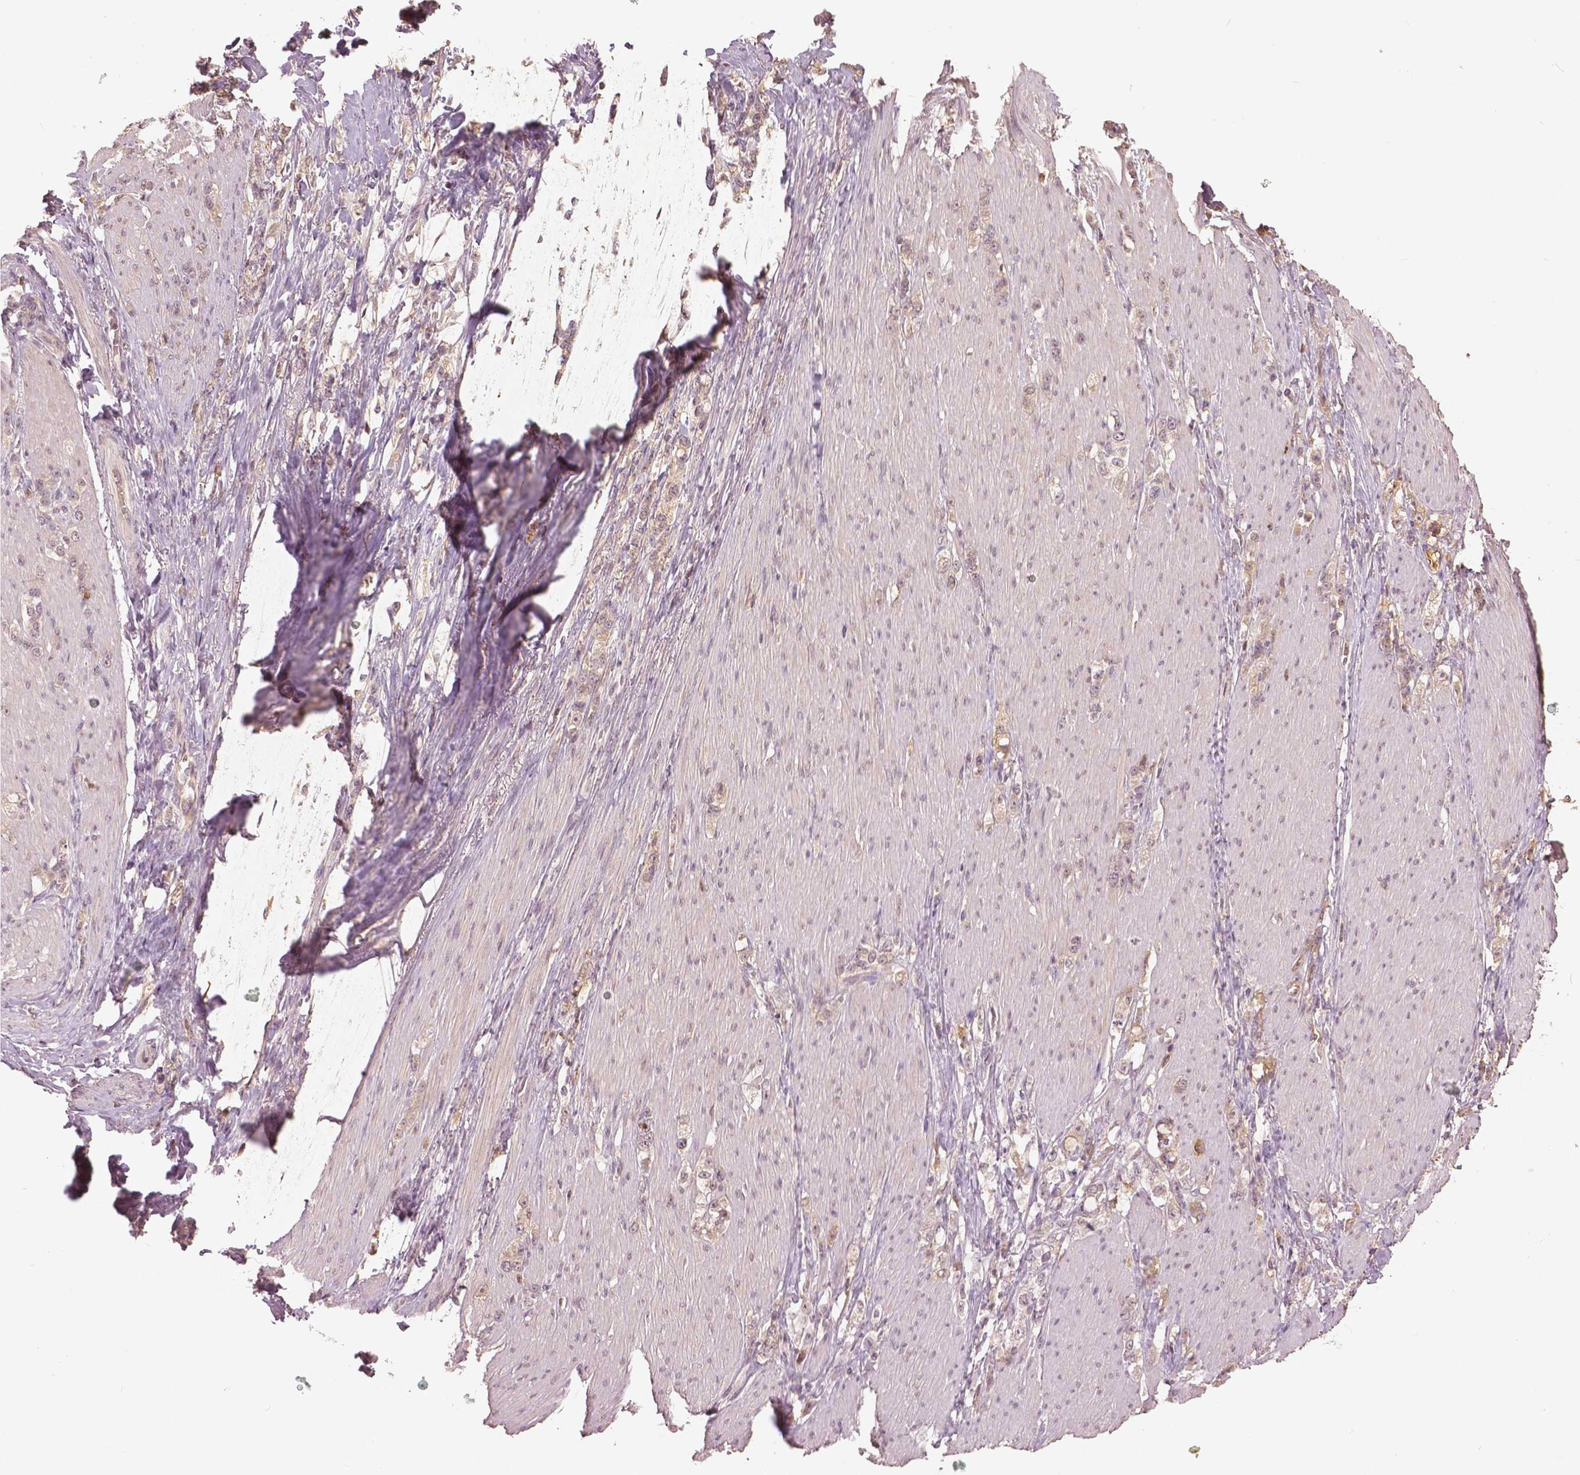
{"staining": {"intensity": "weak", "quantity": "25%-75%", "location": "nuclear"}, "tissue": "stomach cancer", "cell_type": "Tumor cells", "image_type": "cancer", "snomed": [{"axis": "morphology", "description": "Adenocarcinoma, NOS"}, {"axis": "topography", "description": "Stomach, lower"}], "caption": "Adenocarcinoma (stomach) stained for a protein exhibits weak nuclear positivity in tumor cells. (DAB (3,3'-diaminobenzidine) IHC, brown staining for protein, blue staining for nuclei).", "gene": "ANGPTL4", "patient": {"sex": "male", "age": 88}}